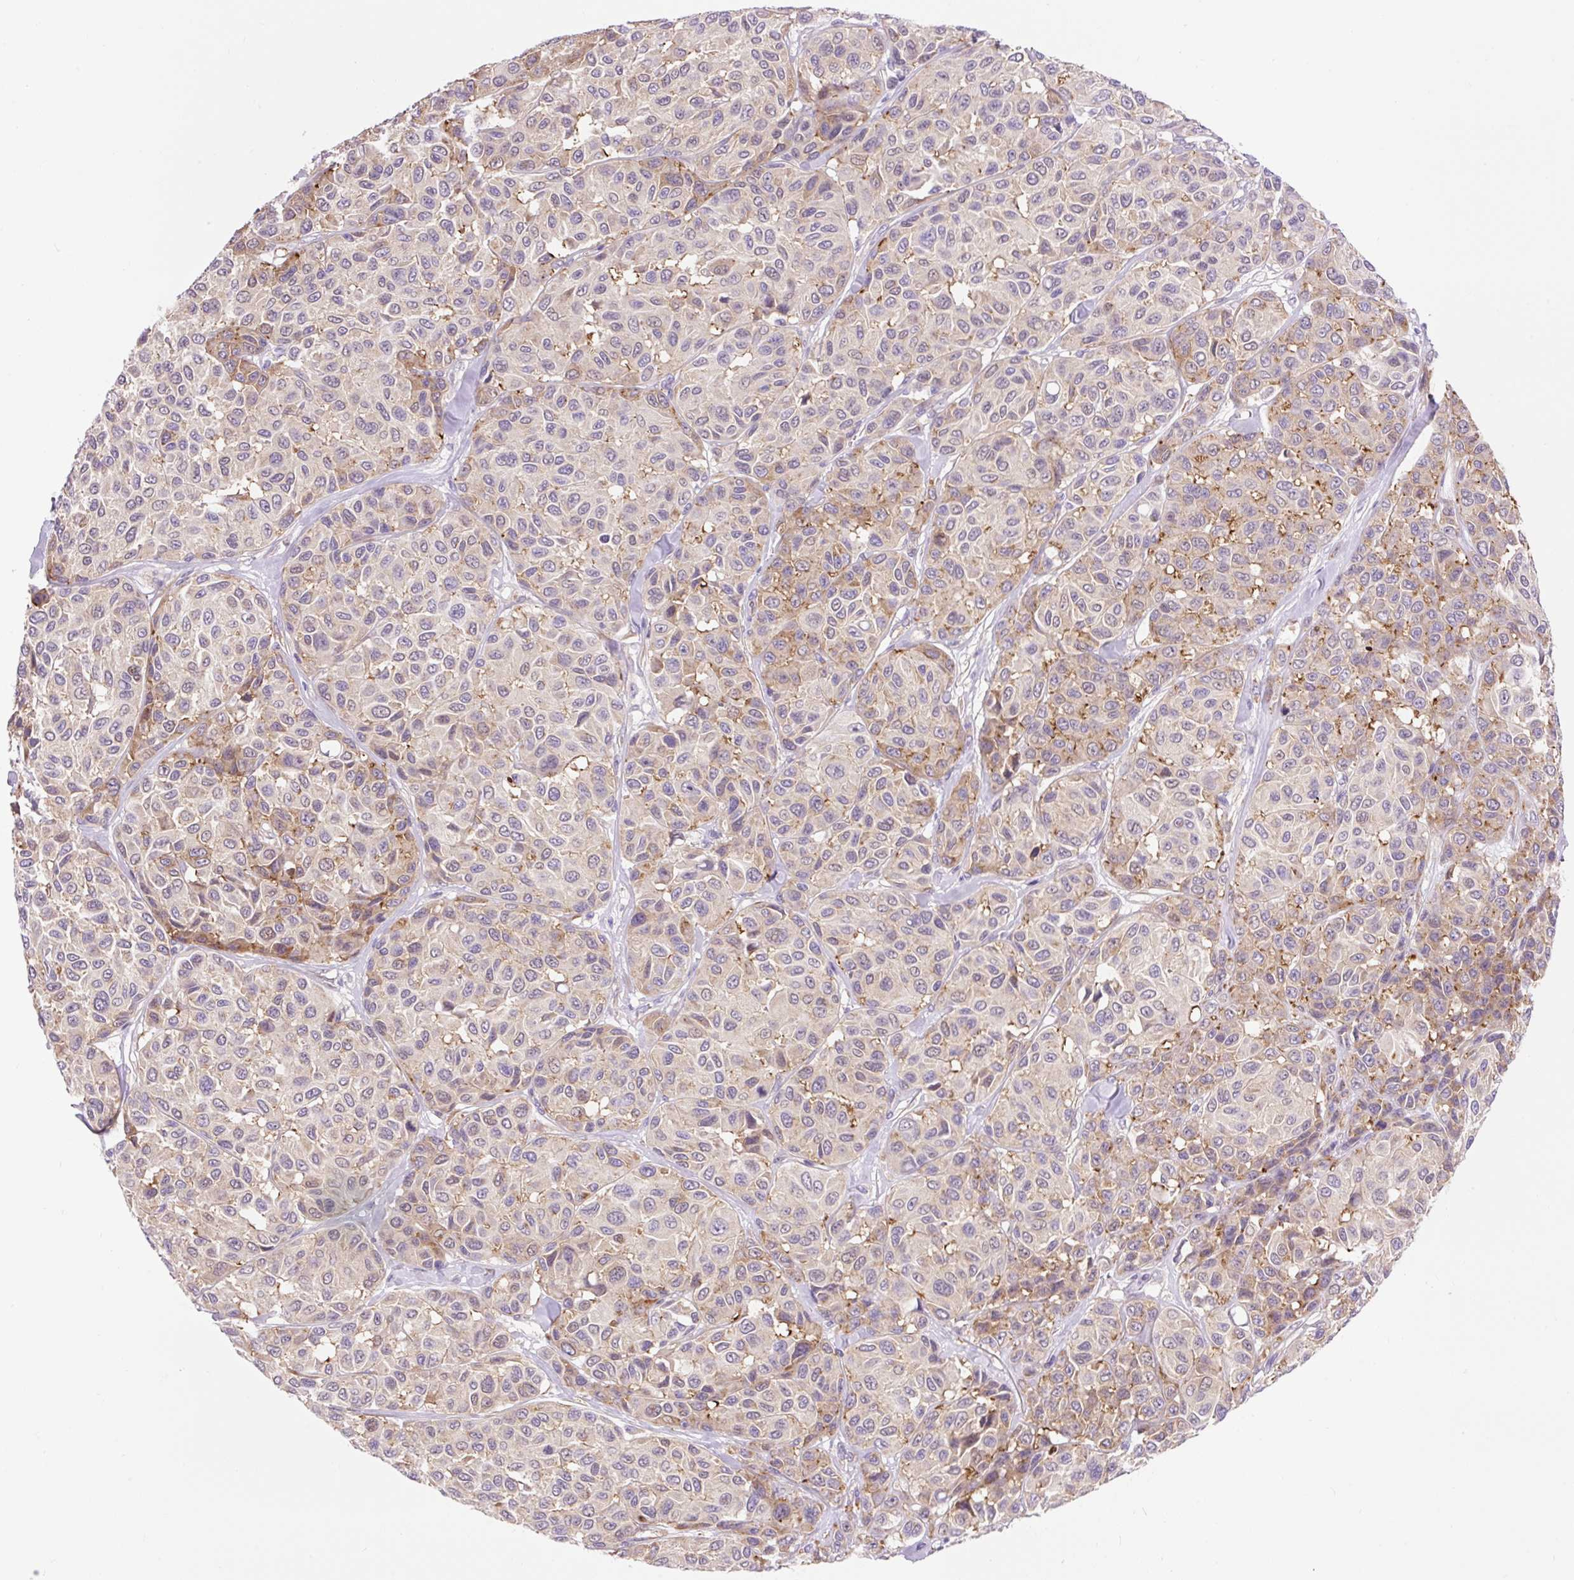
{"staining": {"intensity": "weak", "quantity": "<25%", "location": "cytoplasmic/membranous"}, "tissue": "melanoma", "cell_type": "Tumor cells", "image_type": "cancer", "snomed": [{"axis": "morphology", "description": "Malignant melanoma, NOS"}, {"axis": "topography", "description": "Skin"}], "caption": "Human malignant melanoma stained for a protein using IHC exhibits no expression in tumor cells.", "gene": "GPR45", "patient": {"sex": "female", "age": 66}}